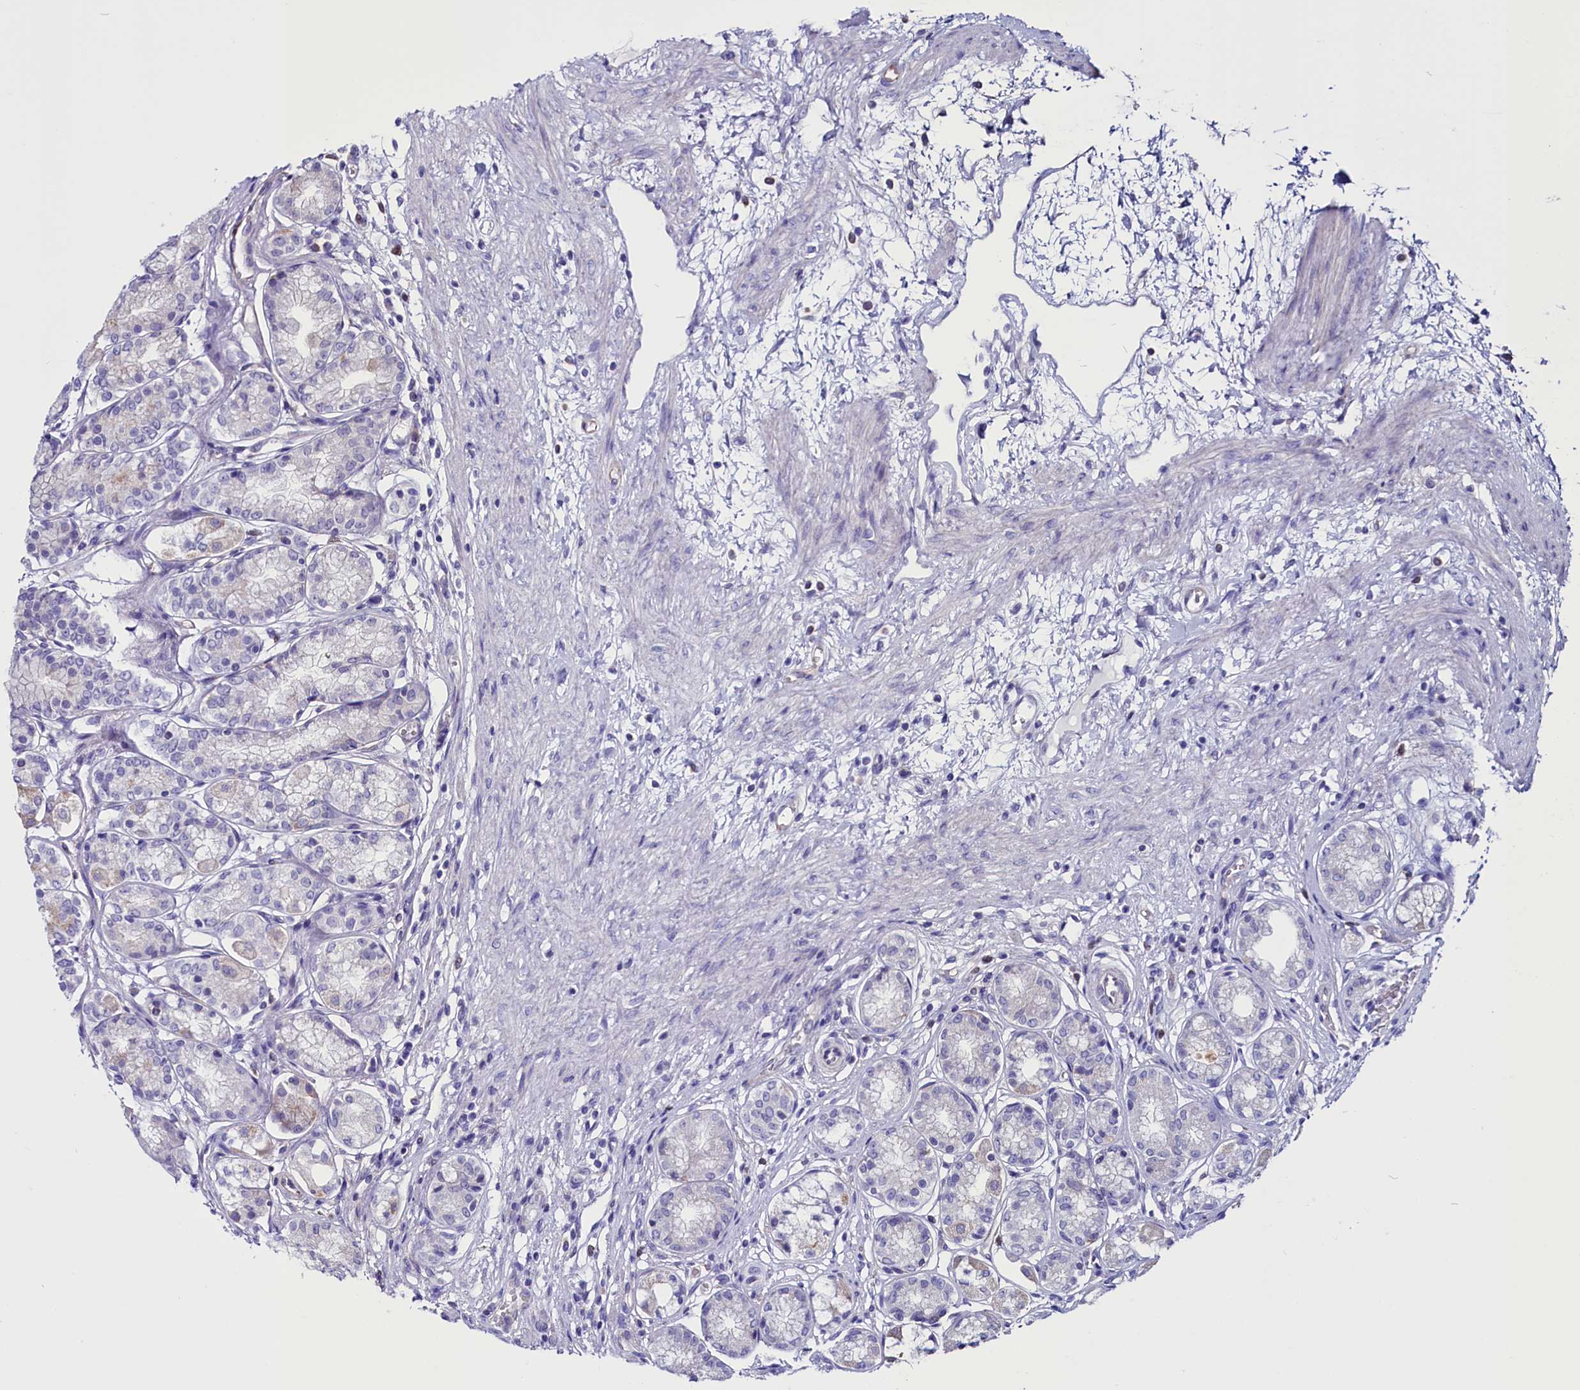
{"staining": {"intensity": "weak", "quantity": "<25%", "location": "cytoplasmic/membranous"}, "tissue": "stomach", "cell_type": "Glandular cells", "image_type": "normal", "snomed": [{"axis": "morphology", "description": "Normal tissue, NOS"}, {"axis": "morphology", "description": "Adenocarcinoma, NOS"}, {"axis": "morphology", "description": "Adenocarcinoma, High grade"}, {"axis": "topography", "description": "Stomach, upper"}, {"axis": "topography", "description": "Stomach"}], "caption": "This is an immunohistochemistry histopathology image of unremarkable stomach. There is no positivity in glandular cells.", "gene": "PDILT", "patient": {"sex": "female", "age": 65}}